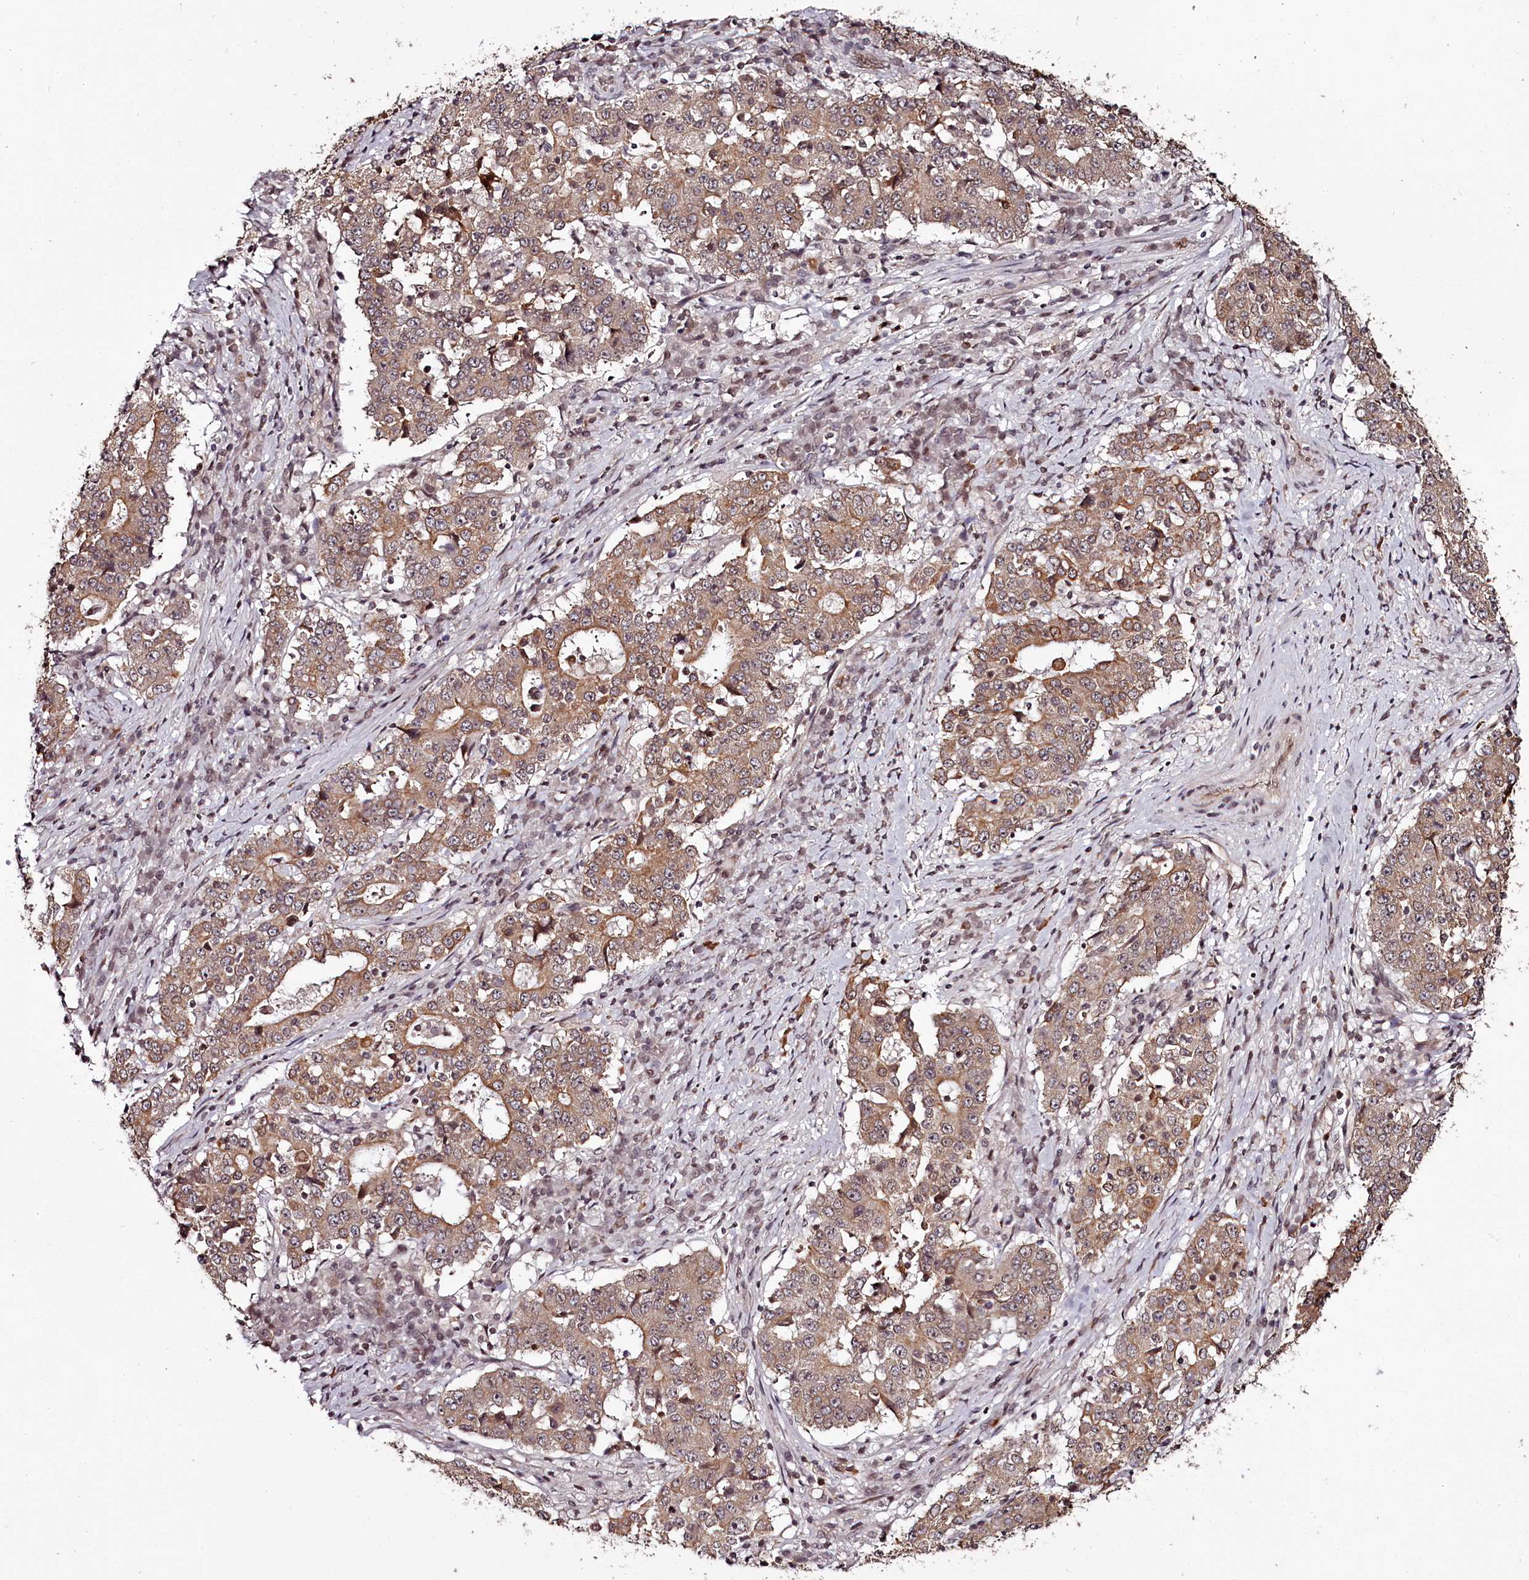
{"staining": {"intensity": "moderate", "quantity": ">75%", "location": "cytoplasmic/membranous"}, "tissue": "stomach cancer", "cell_type": "Tumor cells", "image_type": "cancer", "snomed": [{"axis": "morphology", "description": "Adenocarcinoma, NOS"}, {"axis": "topography", "description": "Stomach"}], "caption": "Protein staining shows moderate cytoplasmic/membranous positivity in about >75% of tumor cells in stomach adenocarcinoma. (Stains: DAB (3,3'-diaminobenzidine) in brown, nuclei in blue, Microscopy: brightfield microscopy at high magnification).", "gene": "THYN1", "patient": {"sex": "male", "age": 59}}